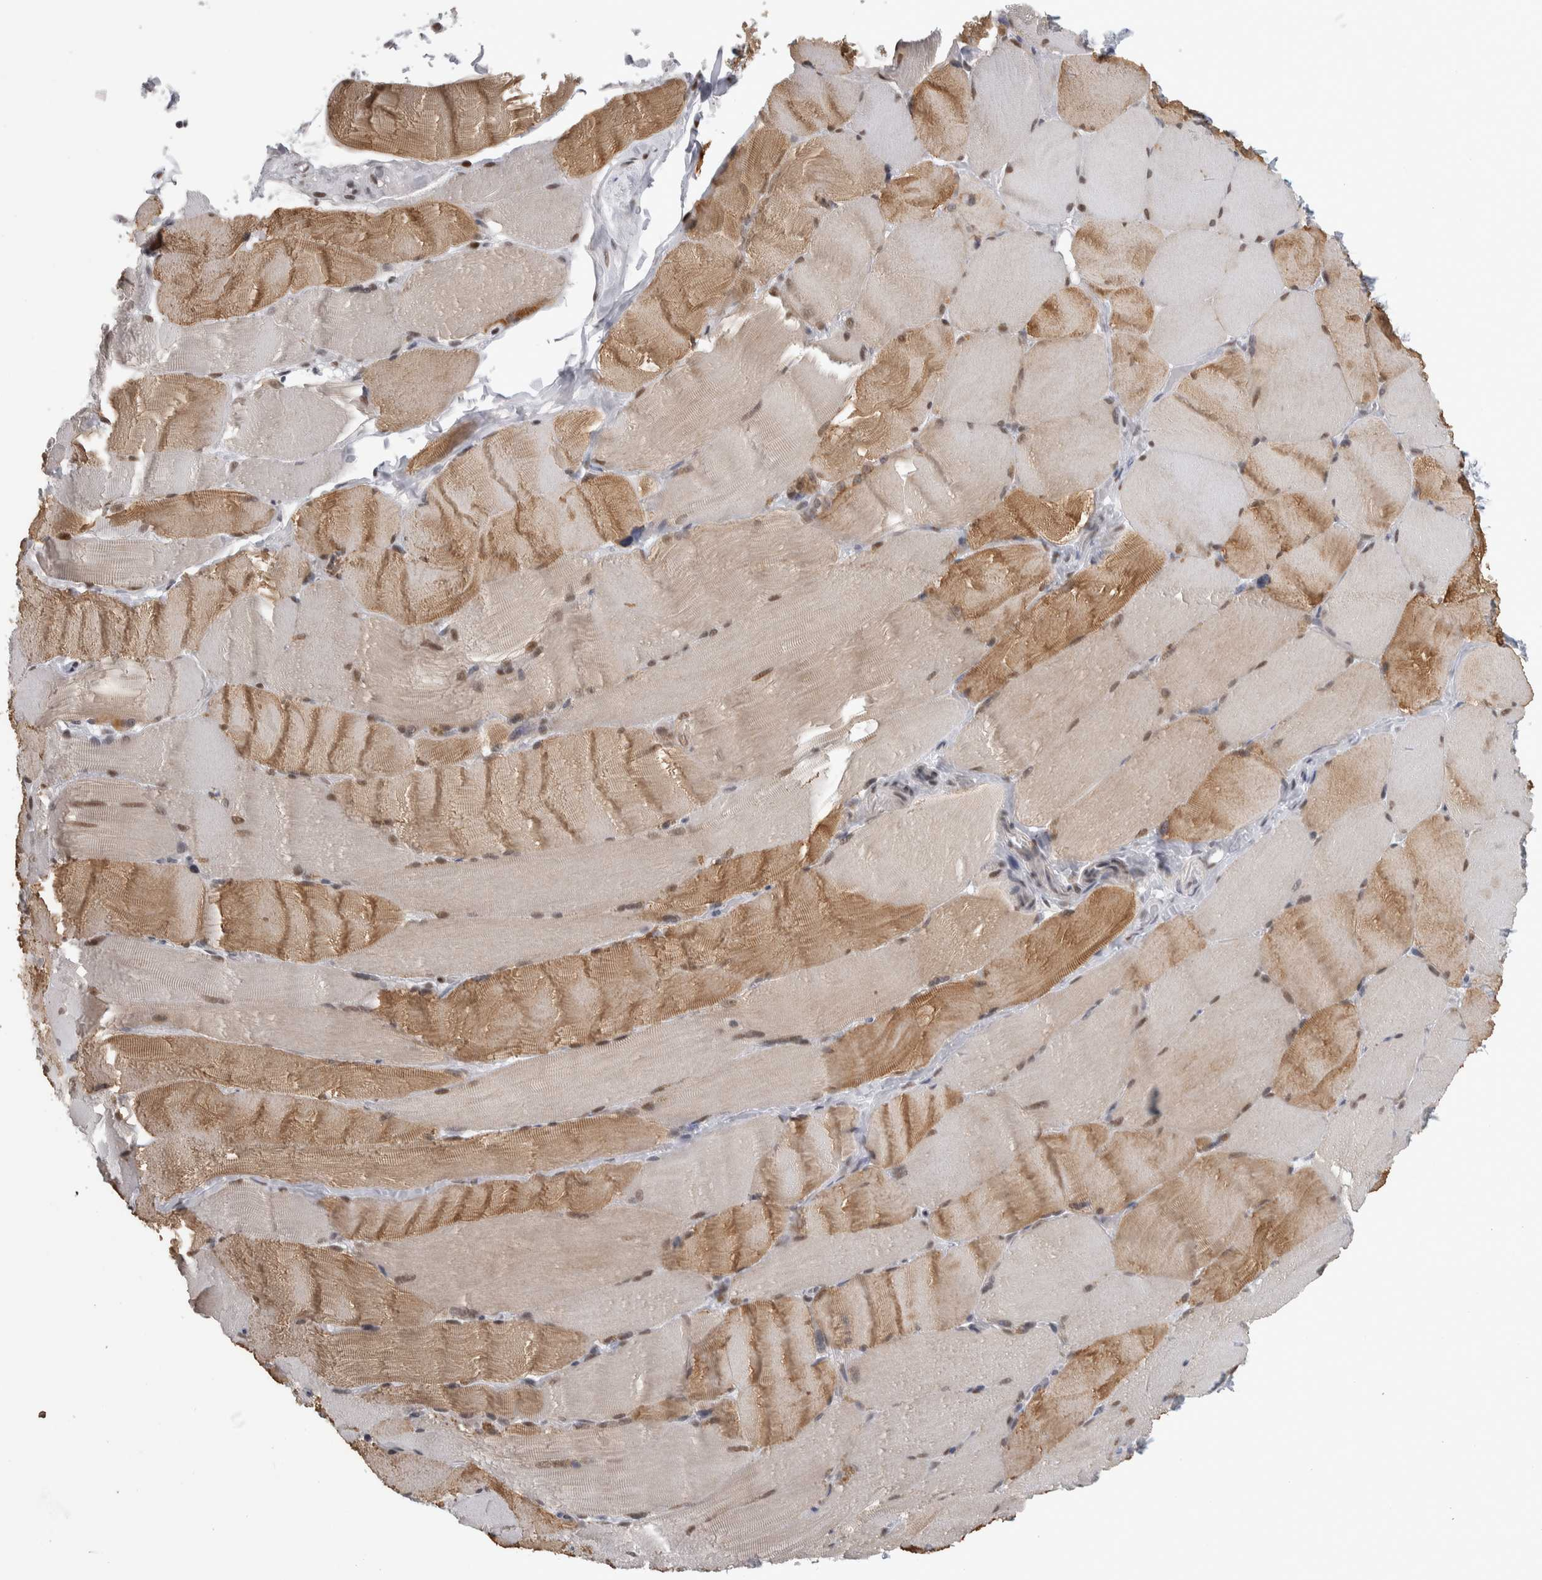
{"staining": {"intensity": "moderate", "quantity": "25%-75%", "location": "cytoplasmic/membranous,nuclear"}, "tissue": "skeletal muscle", "cell_type": "Myocytes", "image_type": "normal", "snomed": [{"axis": "morphology", "description": "Normal tissue, NOS"}, {"axis": "topography", "description": "Skin"}, {"axis": "topography", "description": "Skeletal muscle"}], "caption": "Moderate cytoplasmic/membranous,nuclear positivity is seen in about 25%-75% of myocytes in unremarkable skeletal muscle.", "gene": "HEXIM2", "patient": {"sex": "male", "age": 83}}